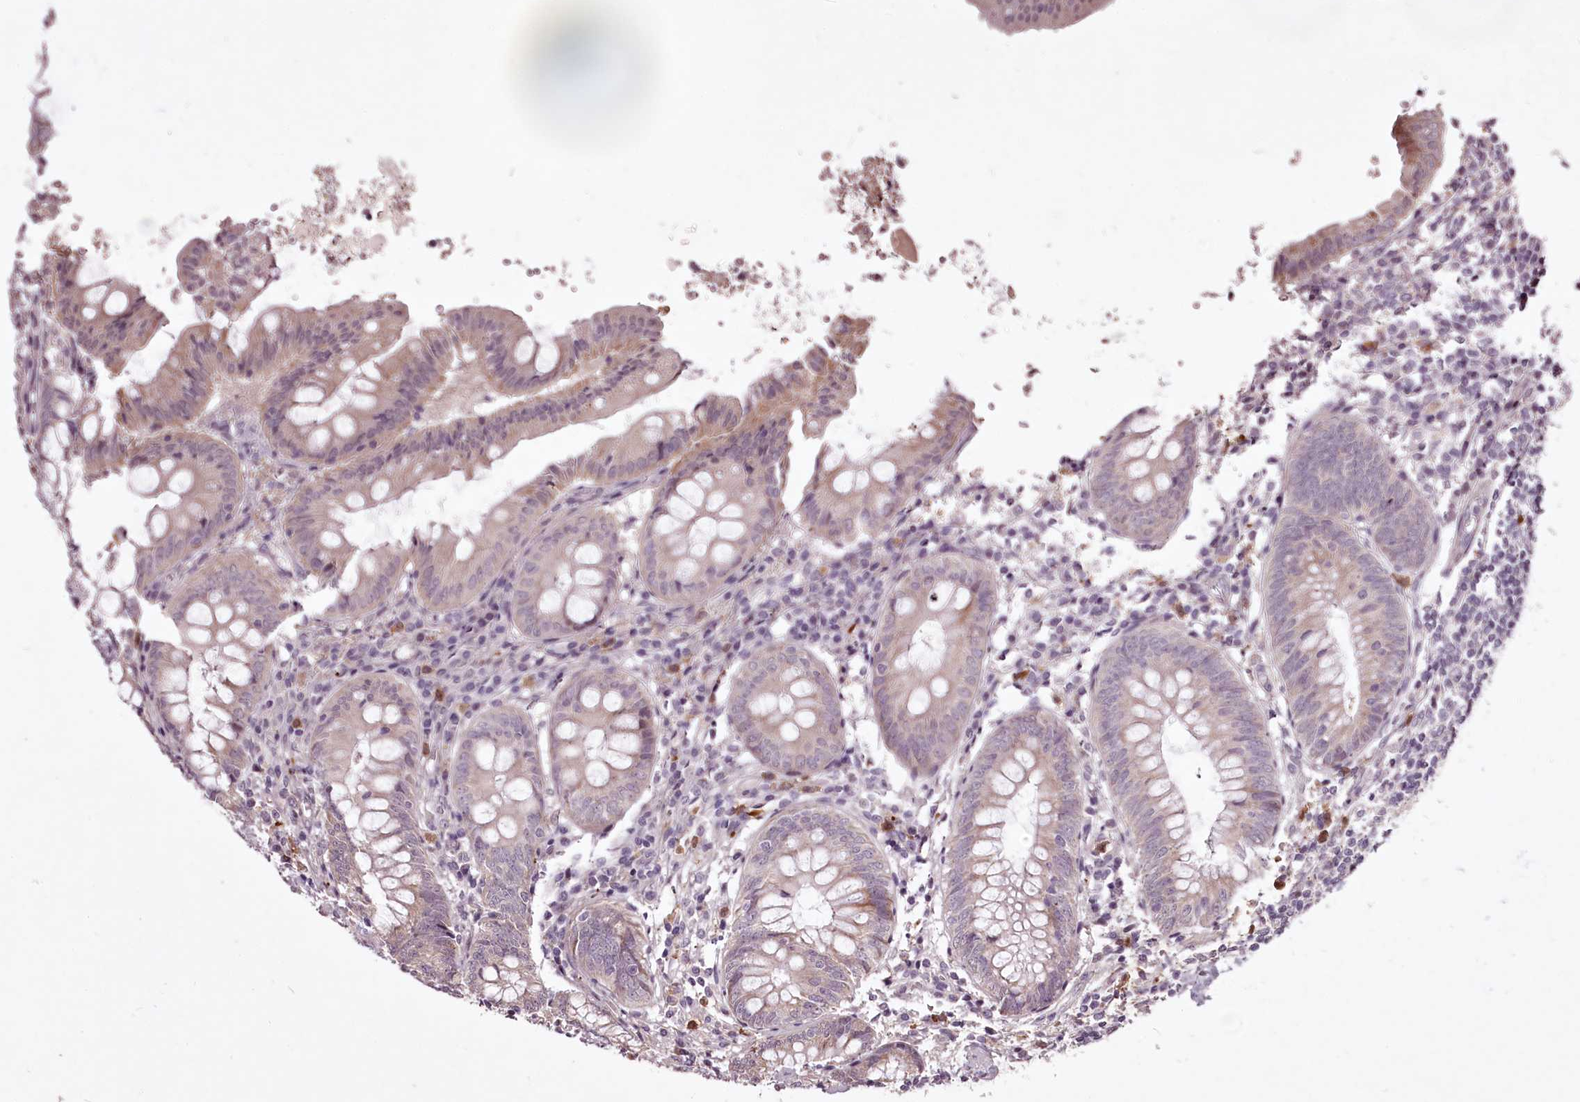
{"staining": {"intensity": "weak", "quantity": "<25%", "location": "cytoplasmic/membranous"}, "tissue": "appendix", "cell_type": "Glandular cells", "image_type": "normal", "snomed": [{"axis": "morphology", "description": "Normal tissue, NOS"}, {"axis": "topography", "description": "Appendix"}], "caption": "Glandular cells show no significant protein staining in normal appendix.", "gene": "ADRA1D", "patient": {"sex": "female", "age": 54}}